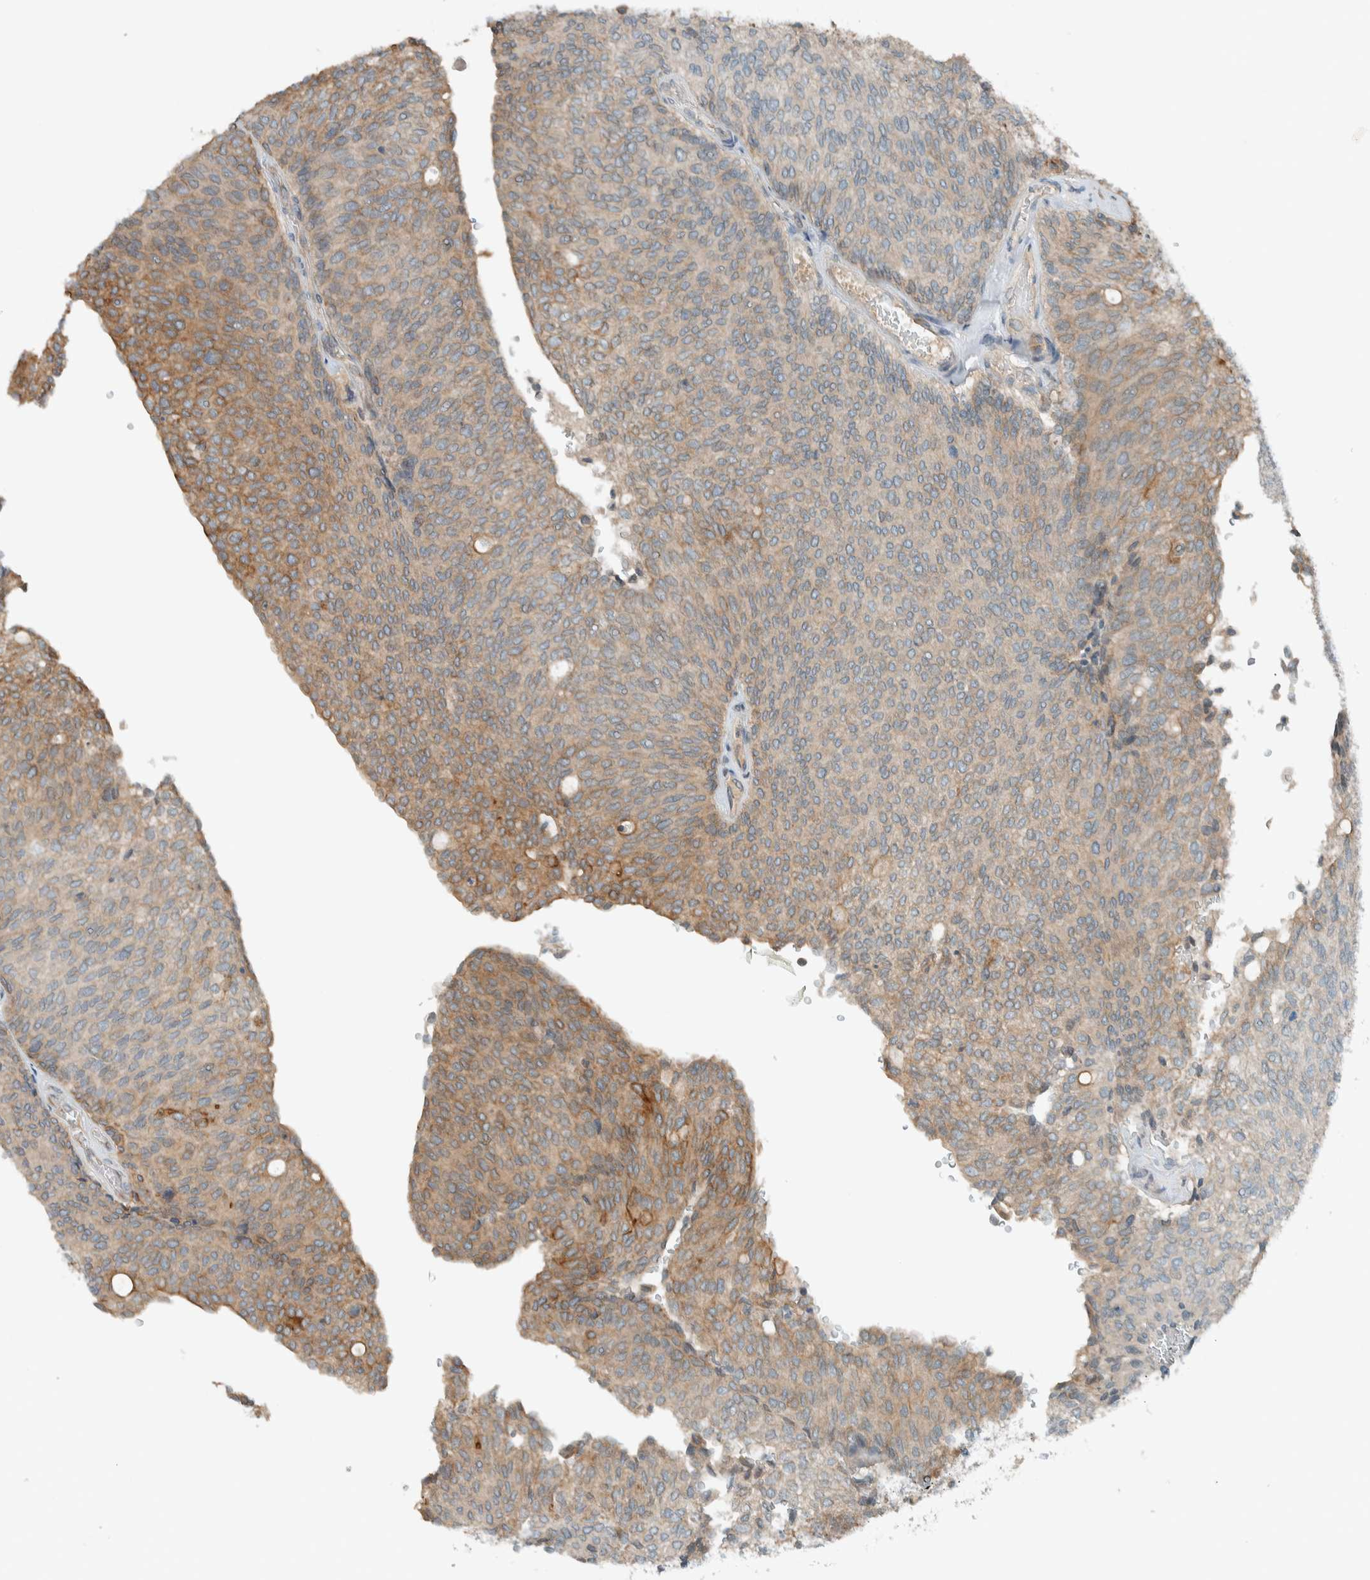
{"staining": {"intensity": "weak", "quantity": "25%-75%", "location": "cytoplasmic/membranous"}, "tissue": "urothelial cancer", "cell_type": "Tumor cells", "image_type": "cancer", "snomed": [{"axis": "morphology", "description": "Urothelial carcinoma, Low grade"}, {"axis": "topography", "description": "Urinary bladder"}], "caption": "A low amount of weak cytoplasmic/membranous expression is present in about 25%-75% of tumor cells in urothelial cancer tissue.", "gene": "SEL1L", "patient": {"sex": "female", "age": 79}}